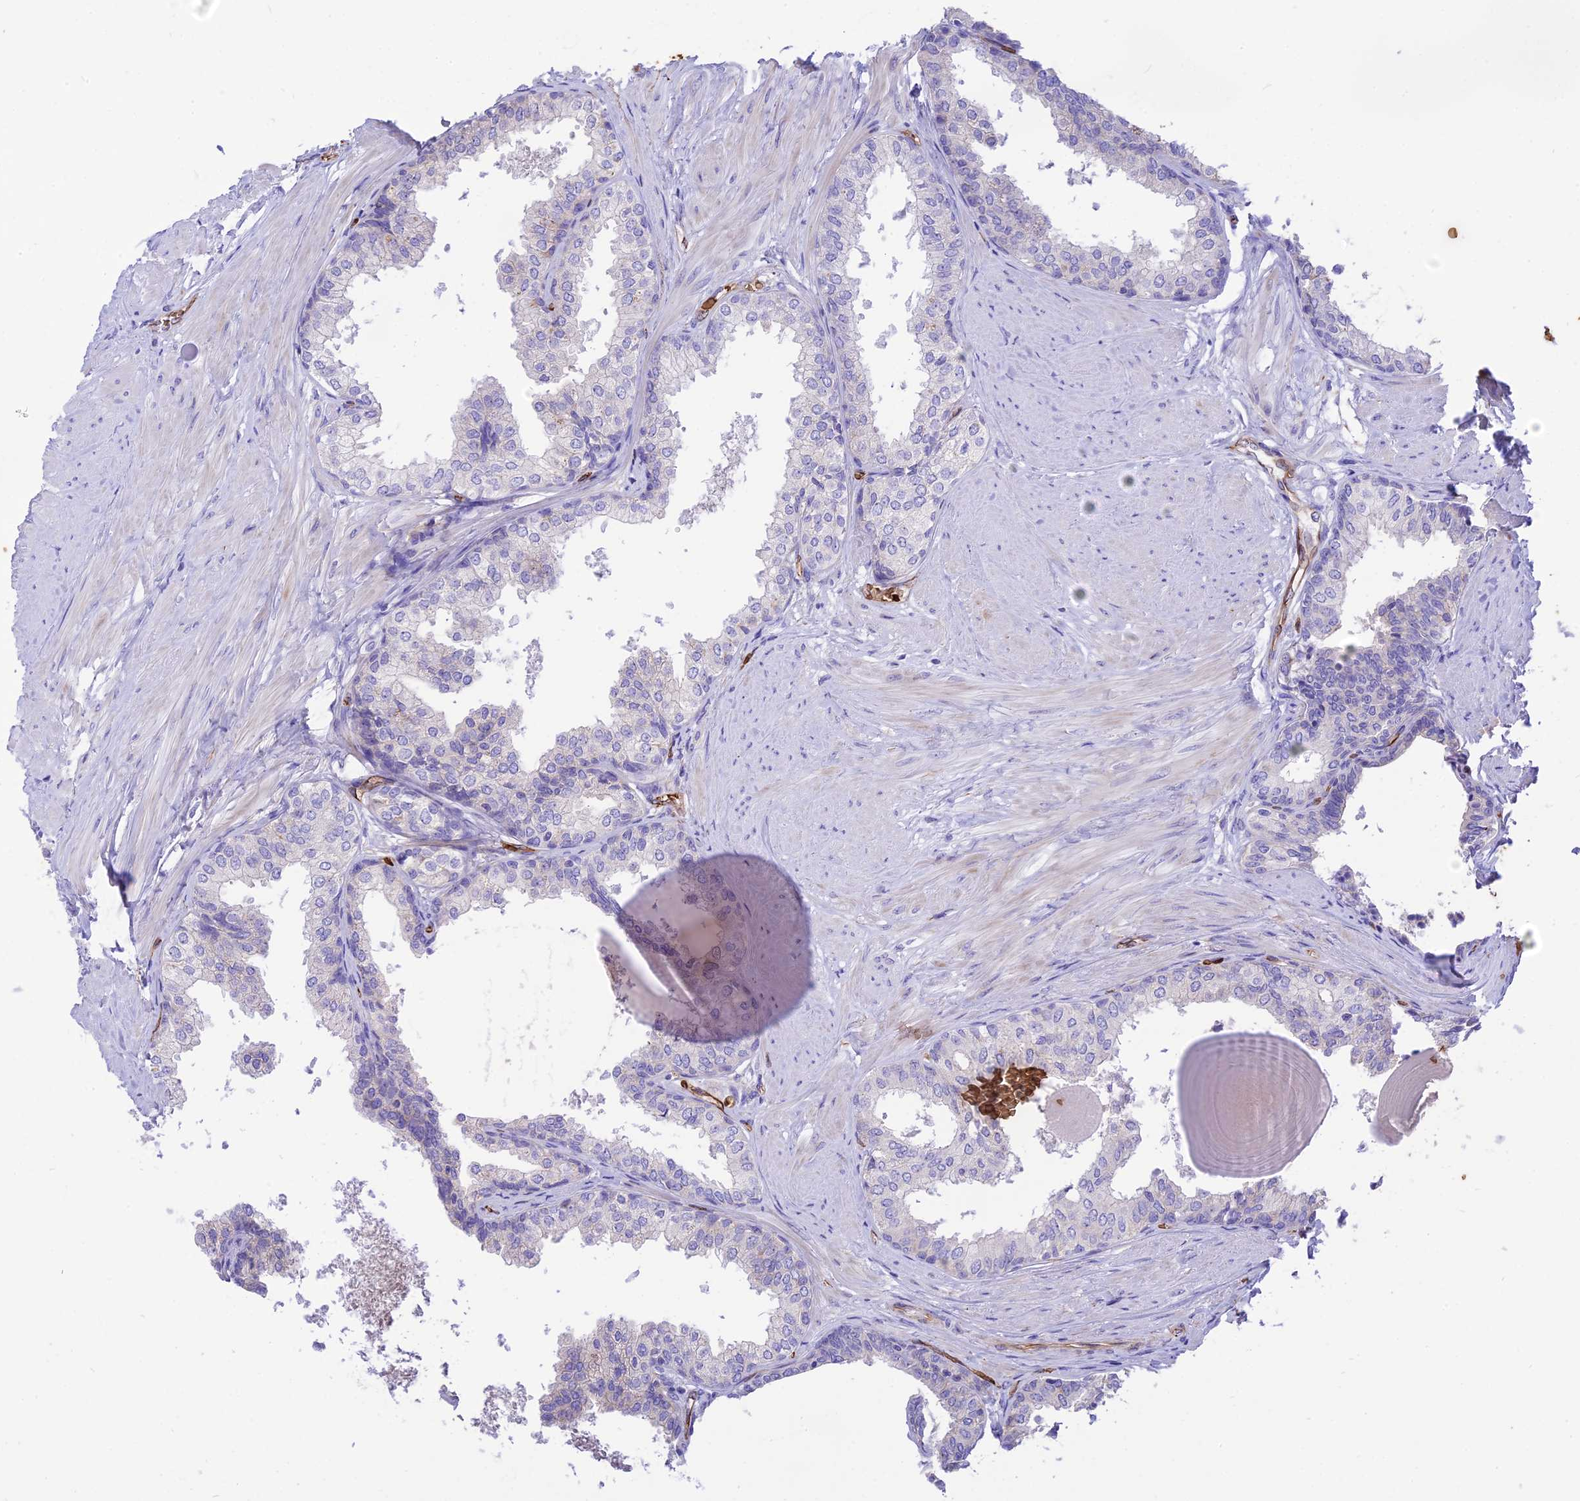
{"staining": {"intensity": "negative", "quantity": "none", "location": "none"}, "tissue": "prostate", "cell_type": "Glandular cells", "image_type": "normal", "snomed": [{"axis": "morphology", "description": "Normal tissue, NOS"}, {"axis": "topography", "description": "Prostate"}], "caption": "Glandular cells are negative for protein expression in benign human prostate. The staining was performed using DAB to visualize the protein expression in brown, while the nuclei were stained in blue with hematoxylin (Magnification: 20x).", "gene": "TTC4", "patient": {"sex": "male", "age": 48}}